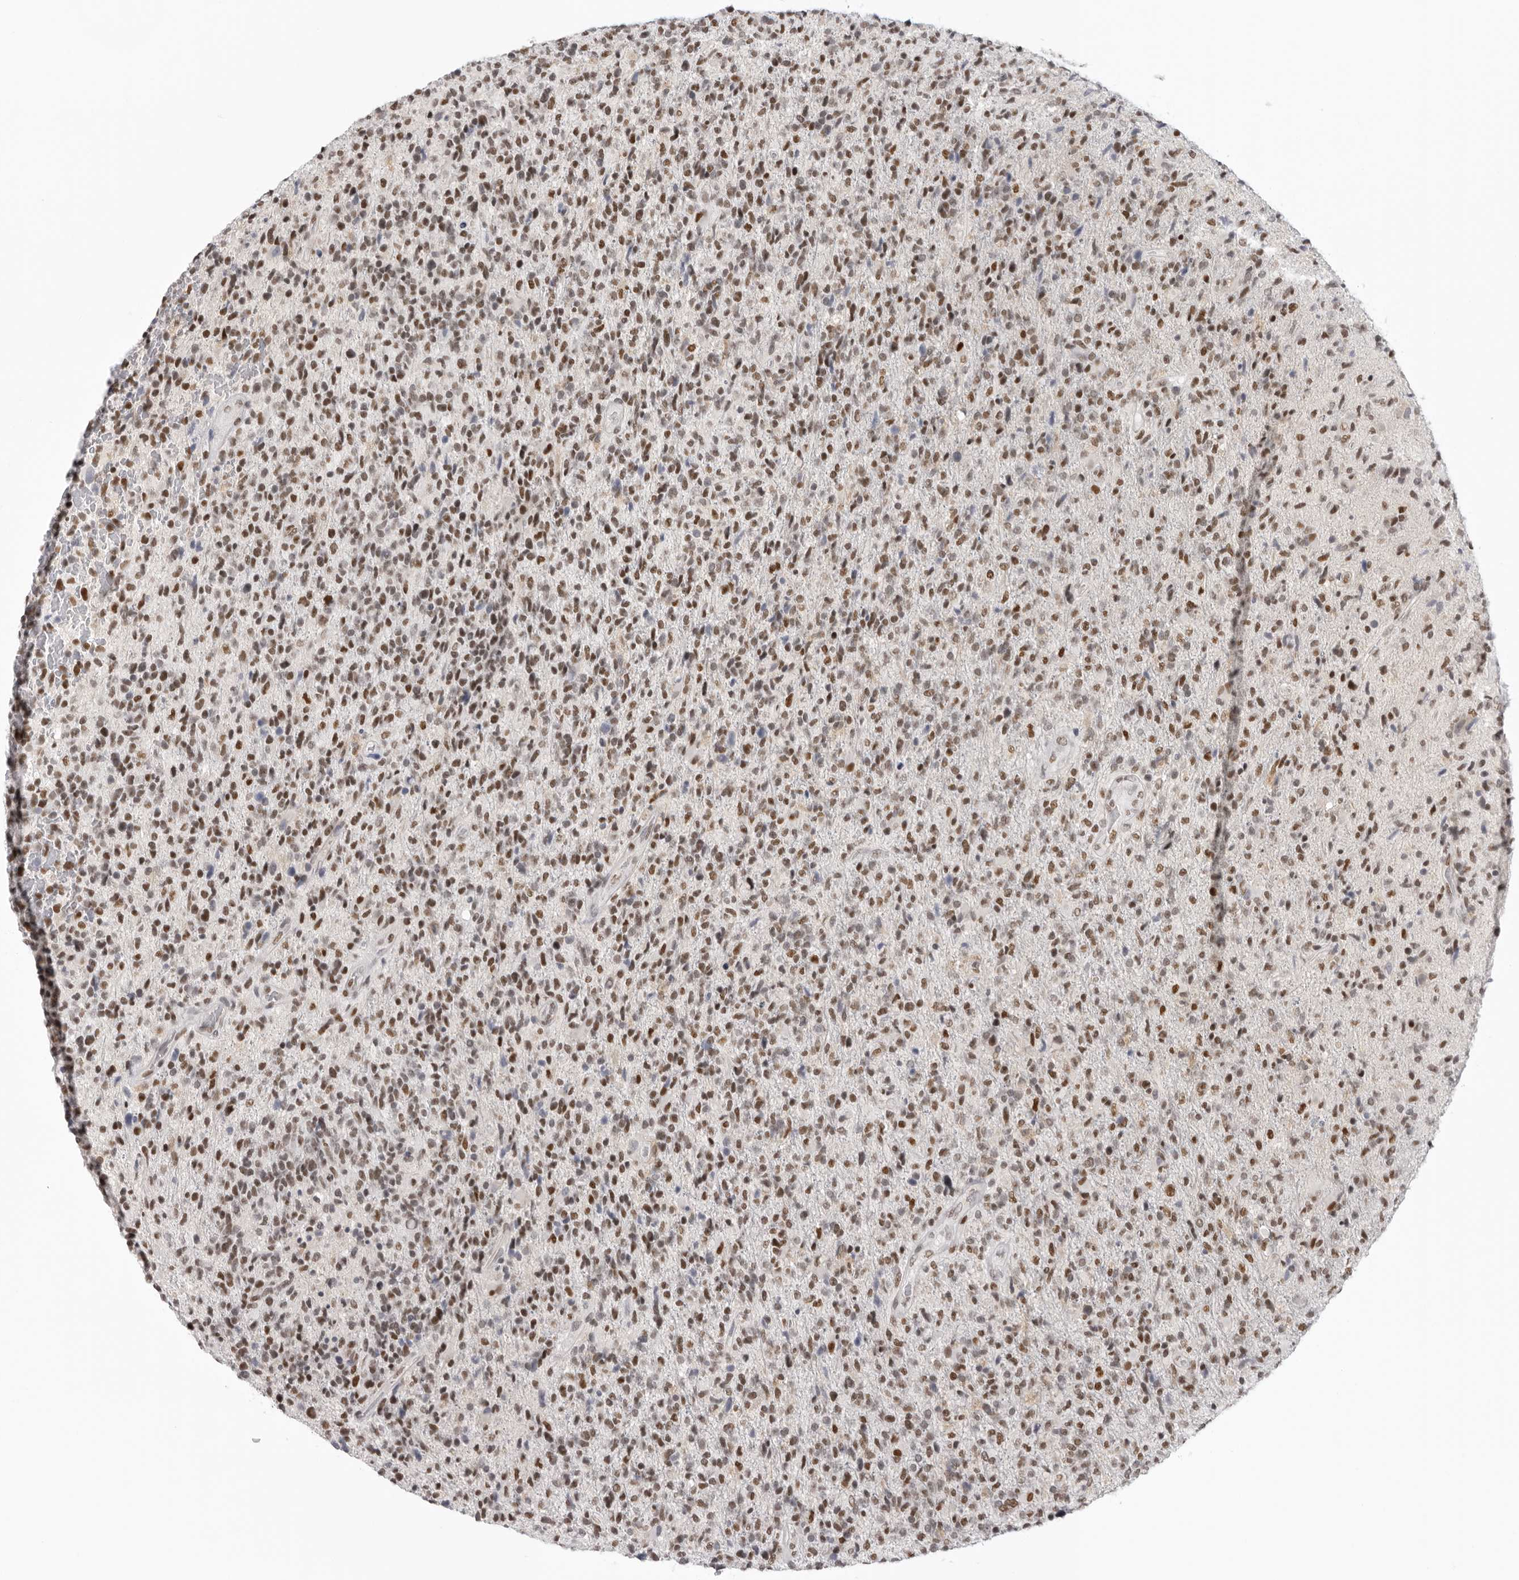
{"staining": {"intensity": "moderate", "quantity": ">75%", "location": "nuclear"}, "tissue": "glioma", "cell_type": "Tumor cells", "image_type": "cancer", "snomed": [{"axis": "morphology", "description": "Glioma, malignant, High grade"}, {"axis": "topography", "description": "Brain"}], "caption": "Human malignant glioma (high-grade) stained with a protein marker shows moderate staining in tumor cells.", "gene": "RPA2", "patient": {"sex": "male", "age": 72}}